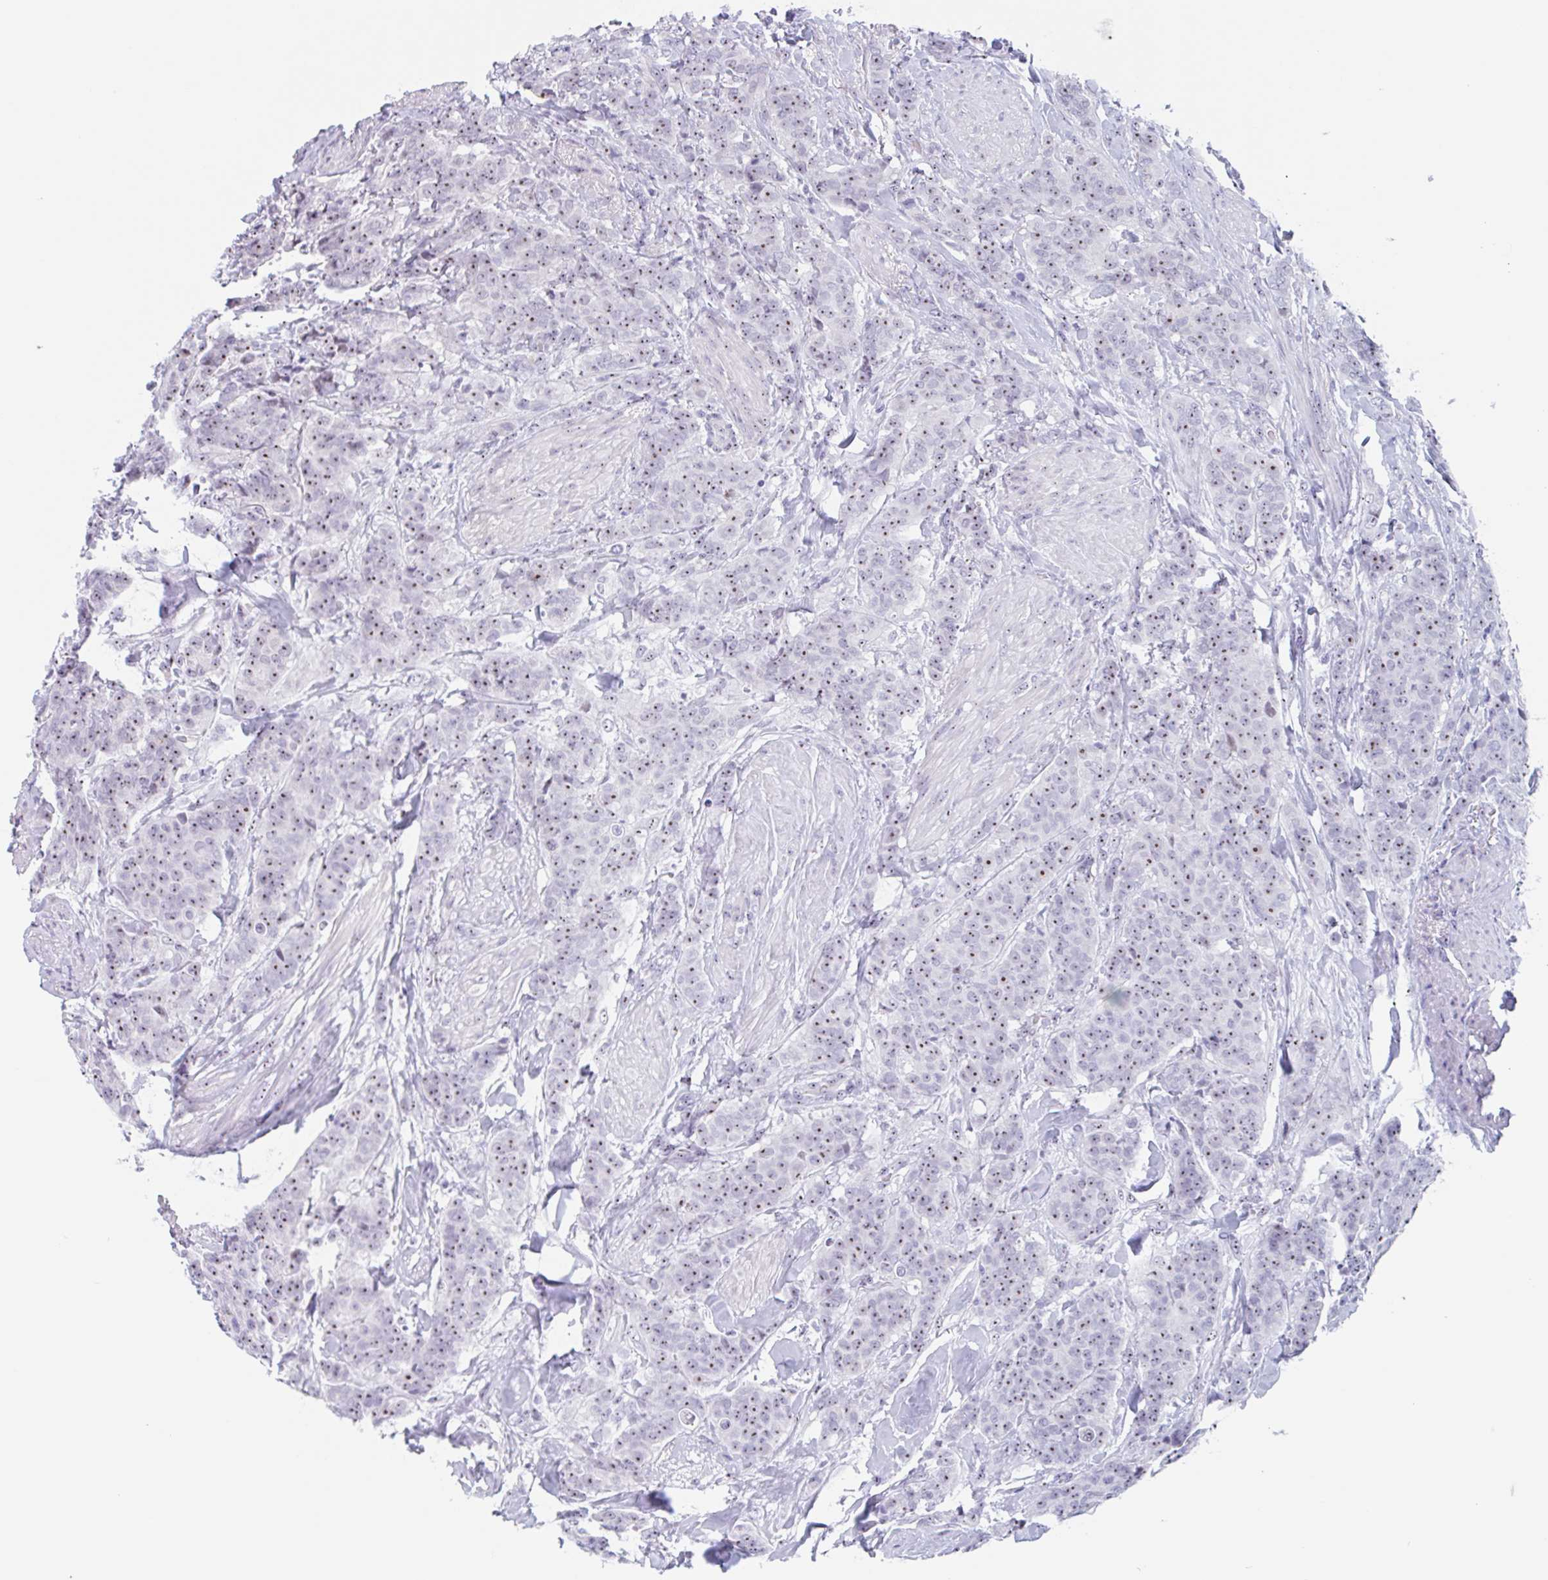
{"staining": {"intensity": "moderate", "quantity": ">75%", "location": "nuclear"}, "tissue": "breast cancer", "cell_type": "Tumor cells", "image_type": "cancer", "snomed": [{"axis": "morphology", "description": "Duct carcinoma"}, {"axis": "topography", "description": "Breast"}], "caption": "A photomicrograph of human breast invasive ductal carcinoma stained for a protein reveals moderate nuclear brown staining in tumor cells. The staining was performed using DAB (3,3'-diaminobenzidine), with brown indicating positive protein expression. Nuclei are stained blue with hematoxylin.", "gene": "LENG9", "patient": {"sex": "female", "age": 40}}